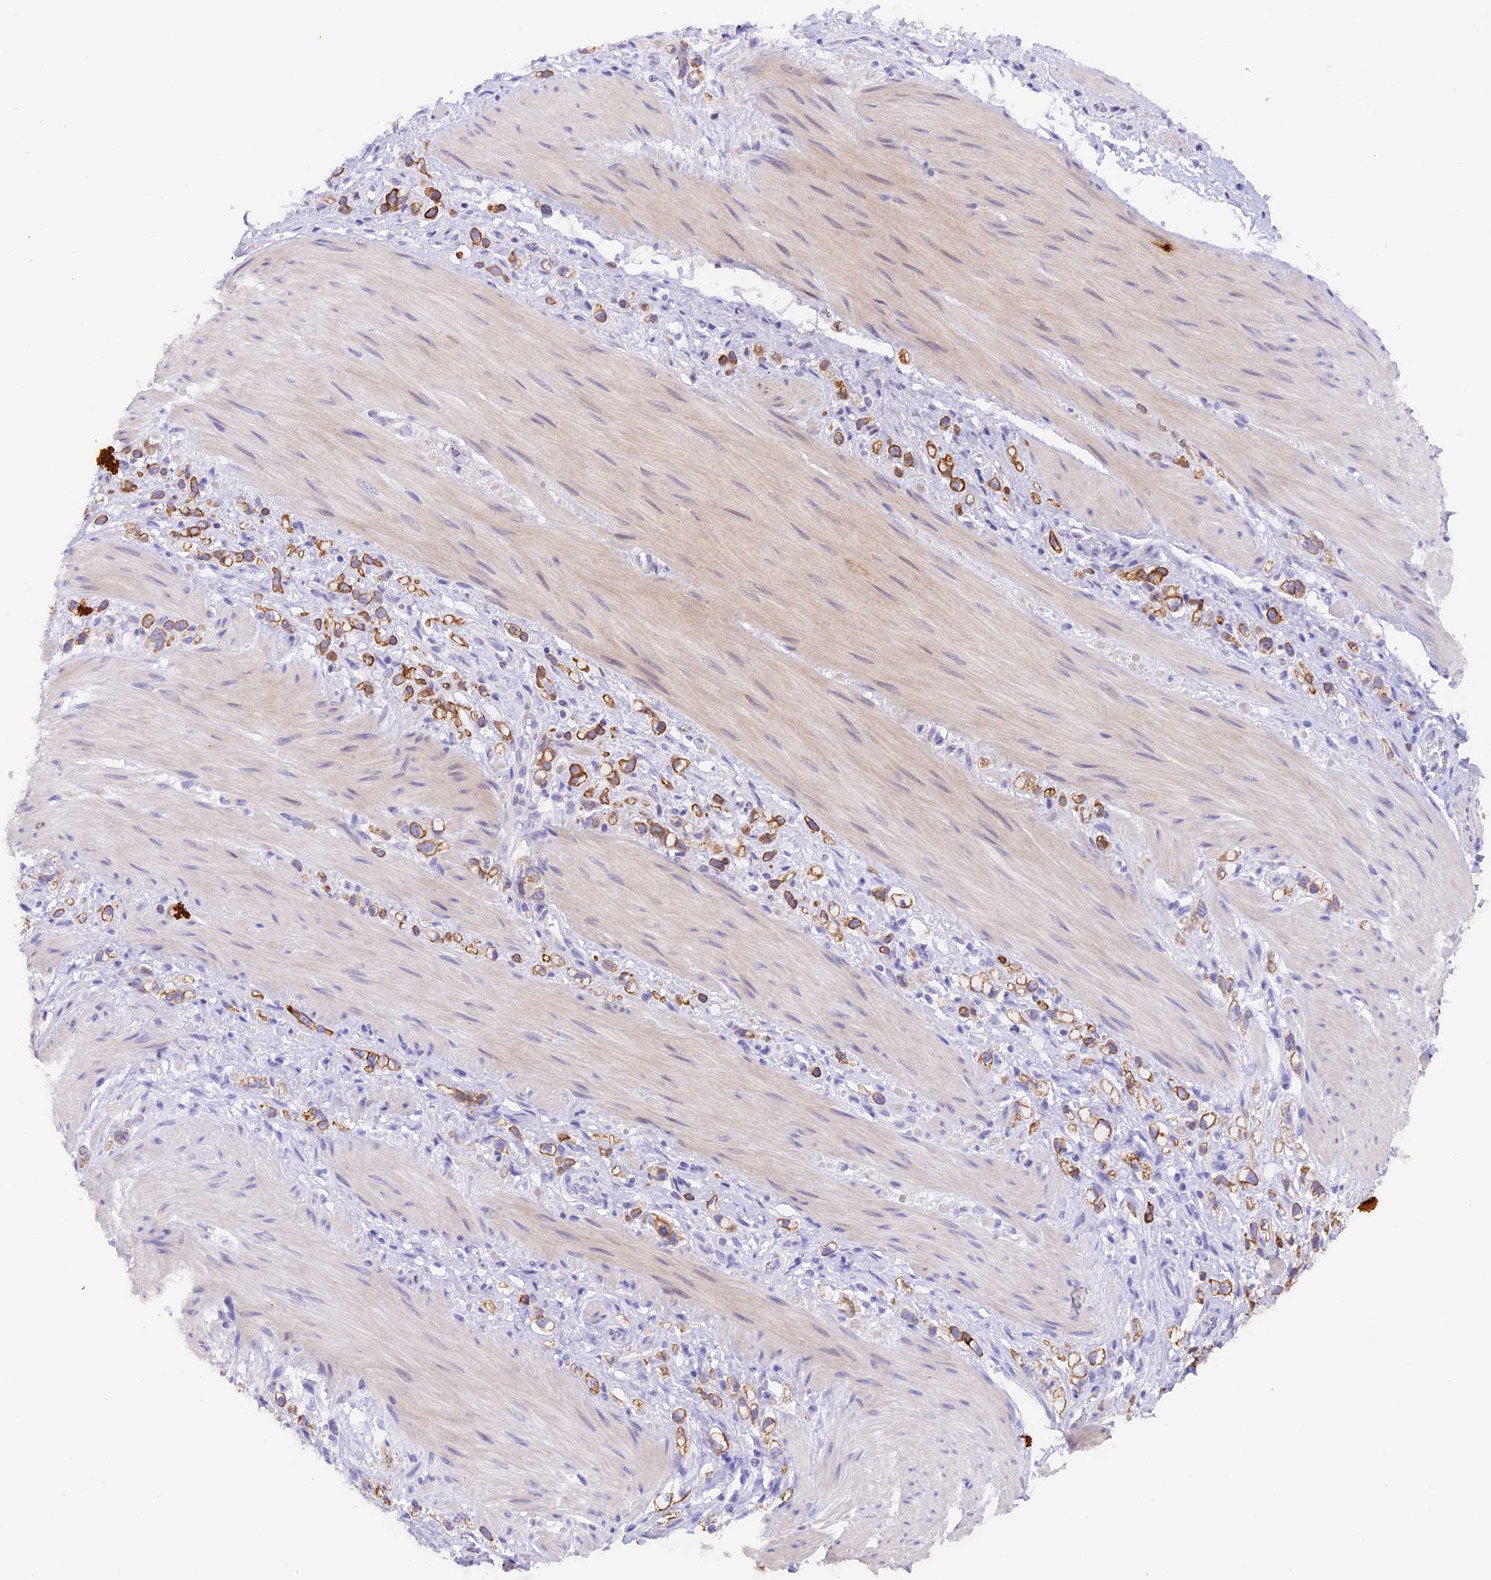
{"staining": {"intensity": "moderate", "quantity": ">75%", "location": "cytoplasmic/membranous"}, "tissue": "stomach cancer", "cell_type": "Tumor cells", "image_type": "cancer", "snomed": [{"axis": "morphology", "description": "Adenocarcinoma, NOS"}, {"axis": "topography", "description": "Stomach"}], "caption": "Protein staining exhibits moderate cytoplasmic/membranous expression in approximately >75% of tumor cells in stomach adenocarcinoma.", "gene": "PKIA", "patient": {"sex": "female", "age": 65}}